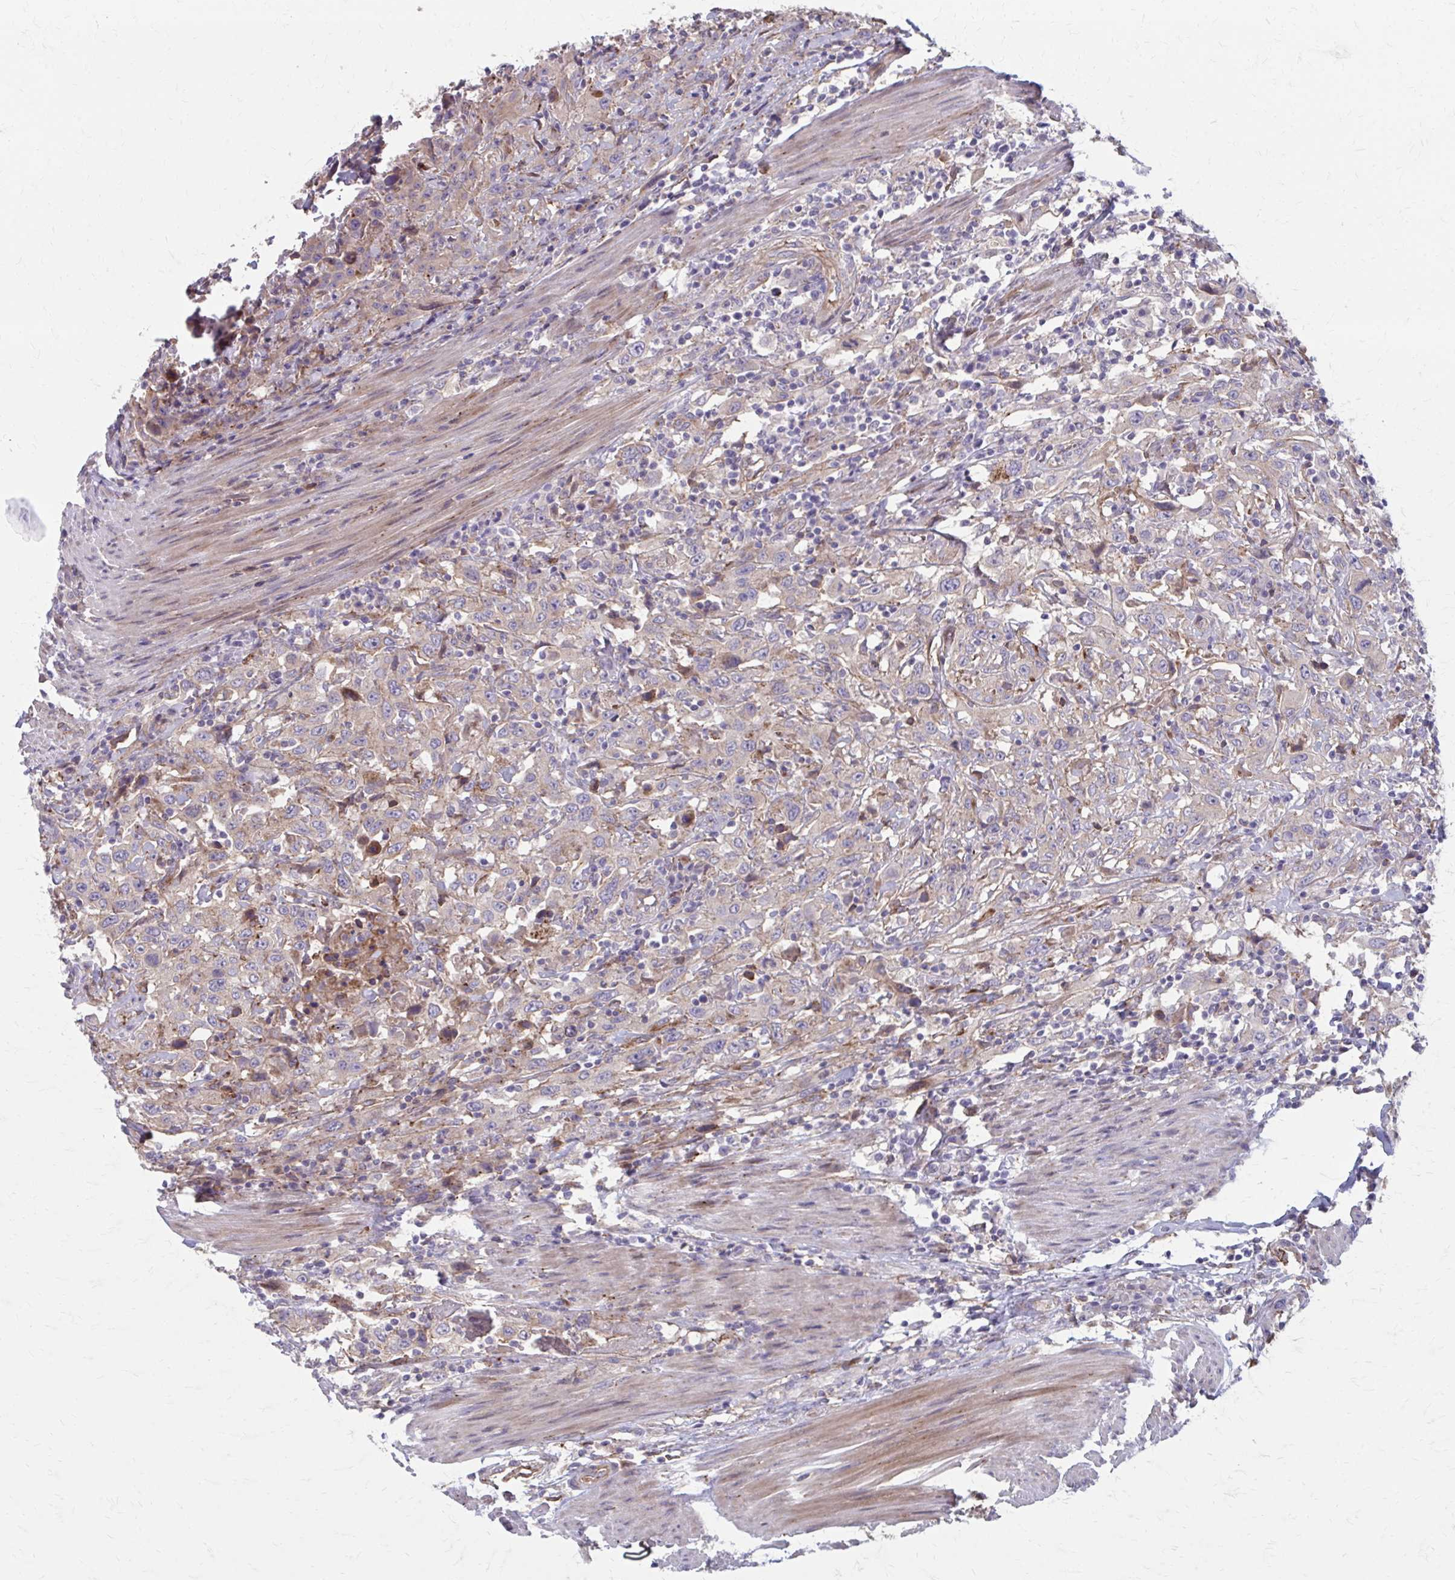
{"staining": {"intensity": "weak", "quantity": "<25%", "location": "cytoplasmic/membranous"}, "tissue": "urothelial cancer", "cell_type": "Tumor cells", "image_type": "cancer", "snomed": [{"axis": "morphology", "description": "Urothelial carcinoma, High grade"}, {"axis": "topography", "description": "Urinary bladder"}], "caption": "Tumor cells show no significant positivity in urothelial cancer.", "gene": "MMP14", "patient": {"sex": "male", "age": 61}}